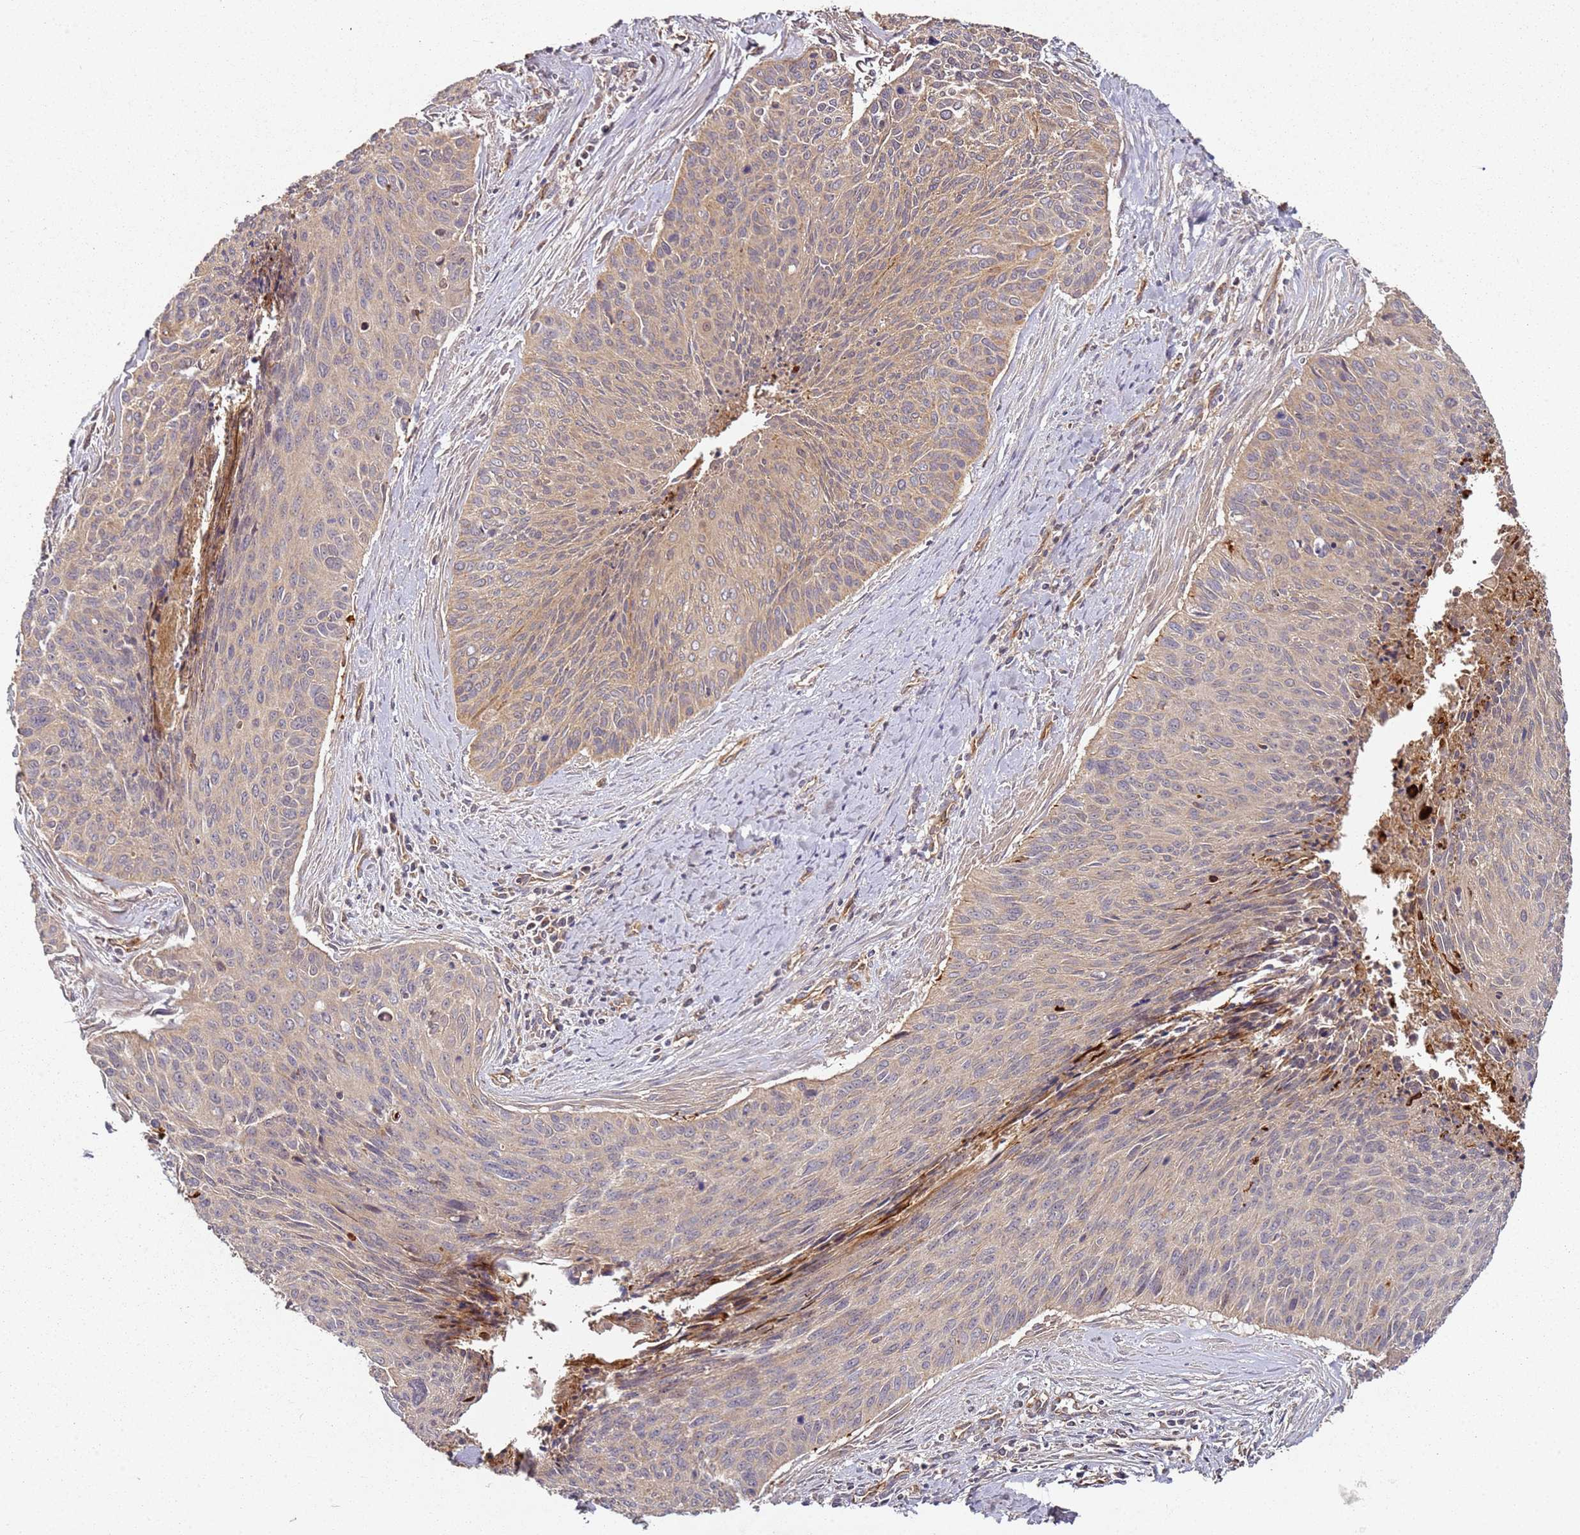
{"staining": {"intensity": "weak", "quantity": ">75%", "location": "cytoplasmic/membranous"}, "tissue": "cervical cancer", "cell_type": "Tumor cells", "image_type": "cancer", "snomed": [{"axis": "morphology", "description": "Squamous cell carcinoma, NOS"}, {"axis": "topography", "description": "Cervix"}], "caption": "This micrograph reveals IHC staining of human cervical squamous cell carcinoma, with low weak cytoplasmic/membranous positivity in about >75% of tumor cells.", "gene": "SCGB2B2", "patient": {"sex": "female", "age": 55}}